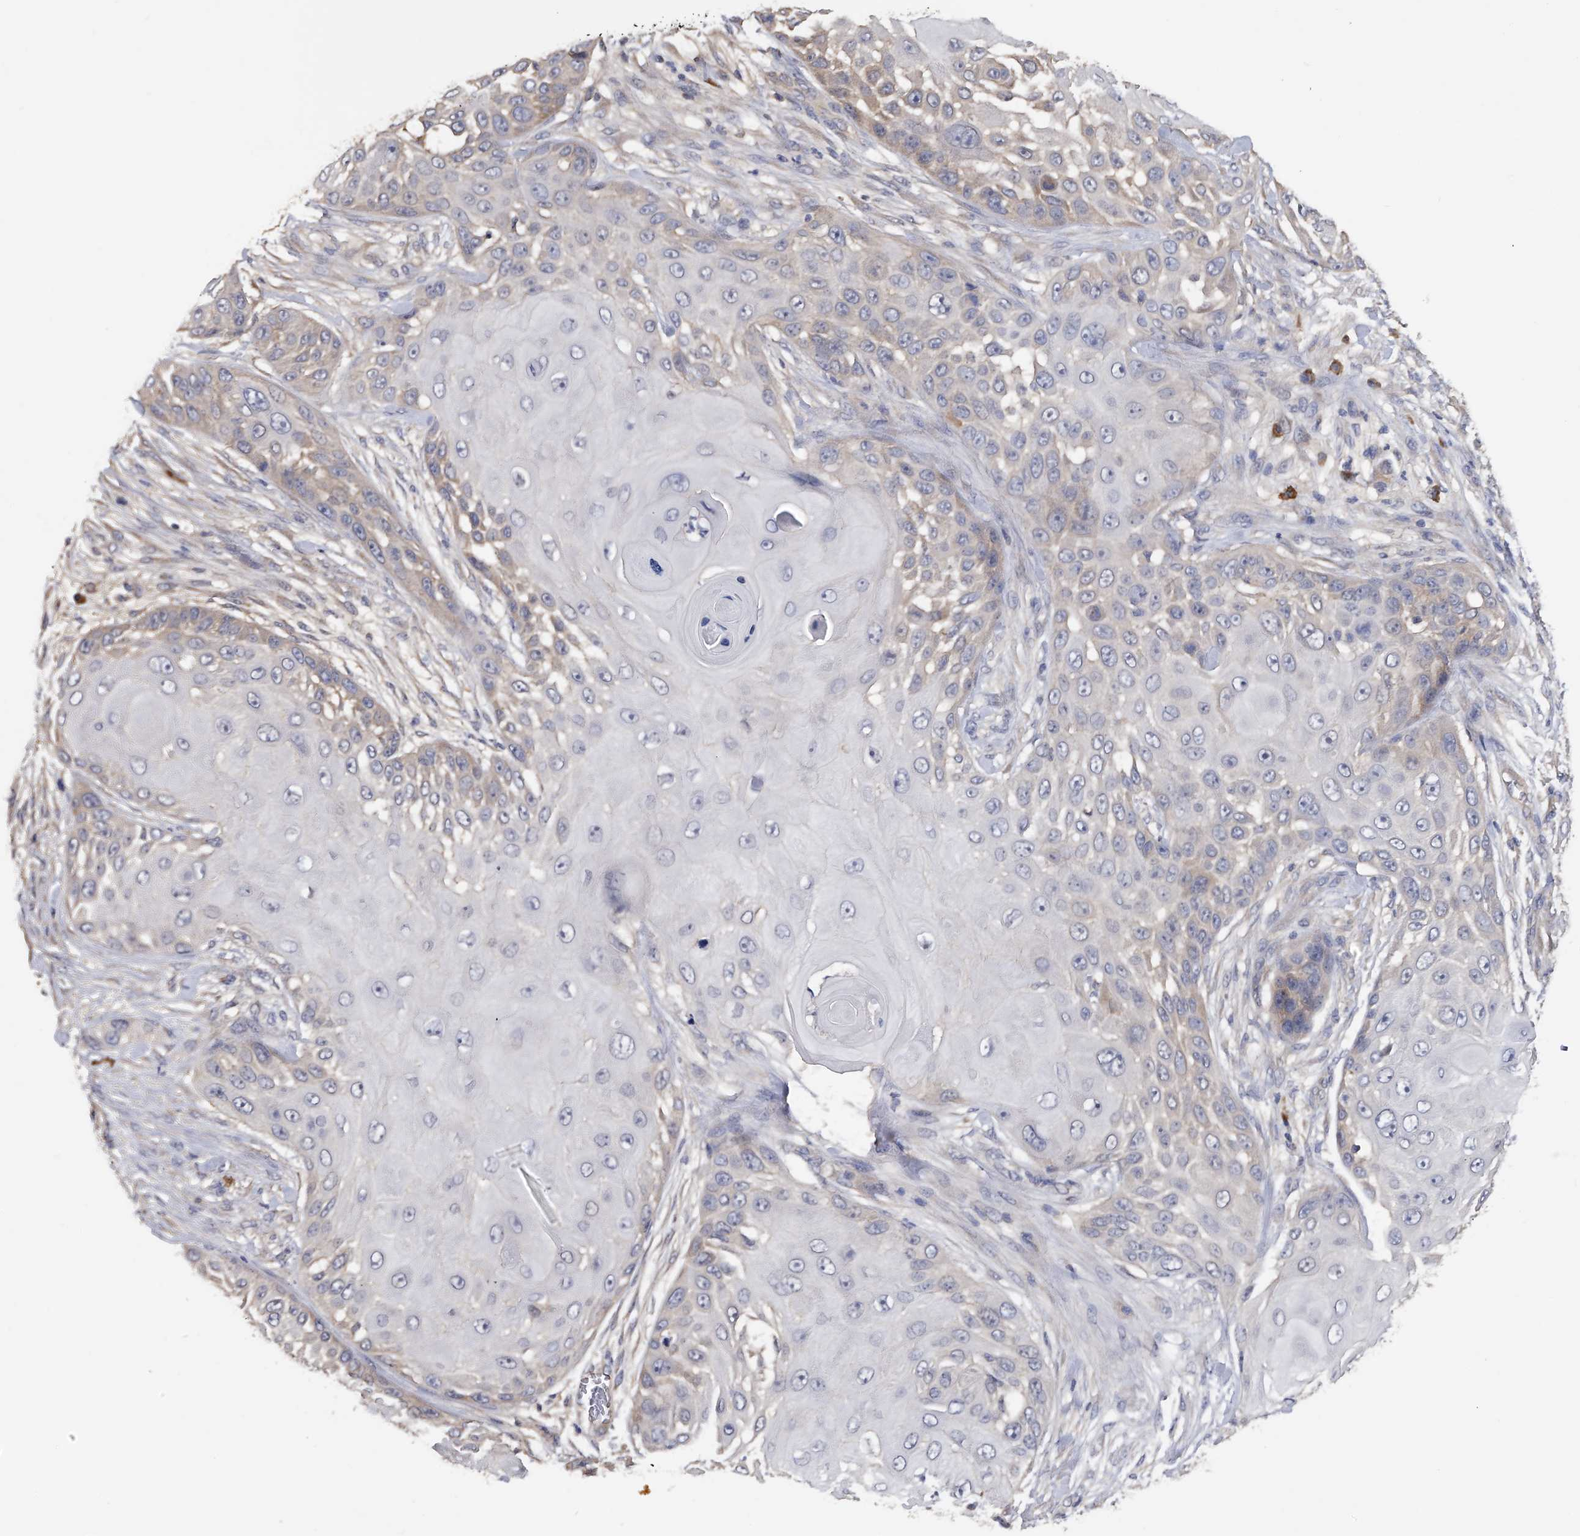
{"staining": {"intensity": "negative", "quantity": "none", "location": "none"}, "tissue": "skin cancer", "cell_type": "Tumor cells", "image_type": "cancer", "snomed": [{"axis": "morphology", "description": "Squamous cell carcinoma, NOS"}, {"axis": "topography", "description": "Skin"}], "caption": "Skin squamous cell carcinoma was stained to show a protein in brown. There is no significant expression in tumor cells. (Stains: DAB (3,3'-diaminobenzidine) immunohistochemistry with hematoxylin counter stain, Microscopy: brightfield microscopy at high magnification).", "gene": "CFAP298", "patient": {"sex": "female", "age": 44}}